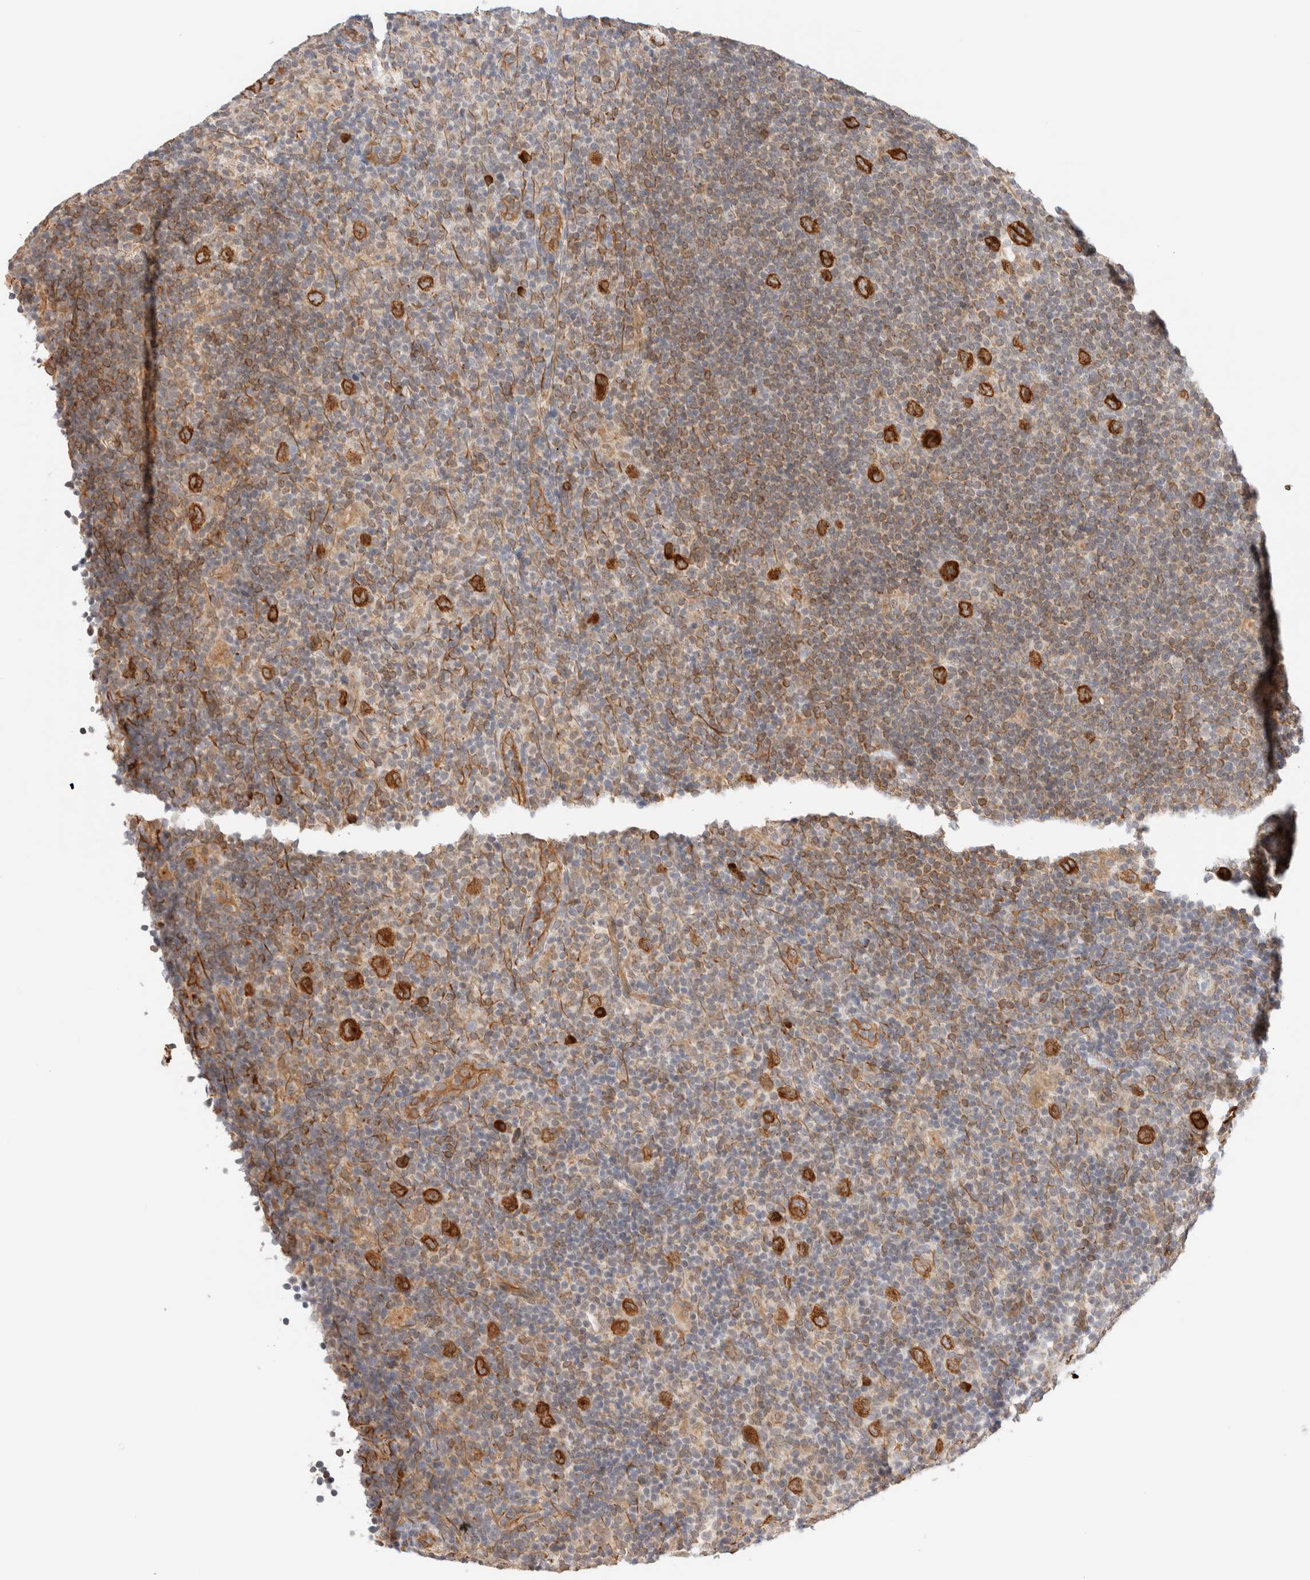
{"staining": {"intensity": "strong", "quantity": ">75%", "location": "cytoplasmic/membranous"}, "tissue": "lymphoma", "cell_type": "Tumor cells", "image_type": "cancer", "snomed": [{"axis": "morphology", "description": "Hodgkin's disease, NOS"}, {"axis": "topography", "description": "Lymph node"}], "caption": "Immunohistochemistry (IHC) of human Hodgkin's disease demonstrates high levels of strong cytoplasmic/membranous positivity in about >75% of tumor cells. The staining was performed using DAB (3,3'-diaminobenzidine) to visualize the protein expression in brown, while the nuclei were stained in blue with hematoxylin (Magnification: 20x).", "gene": "SYVN1", "patient": {"sex": "female", "age": 57}}